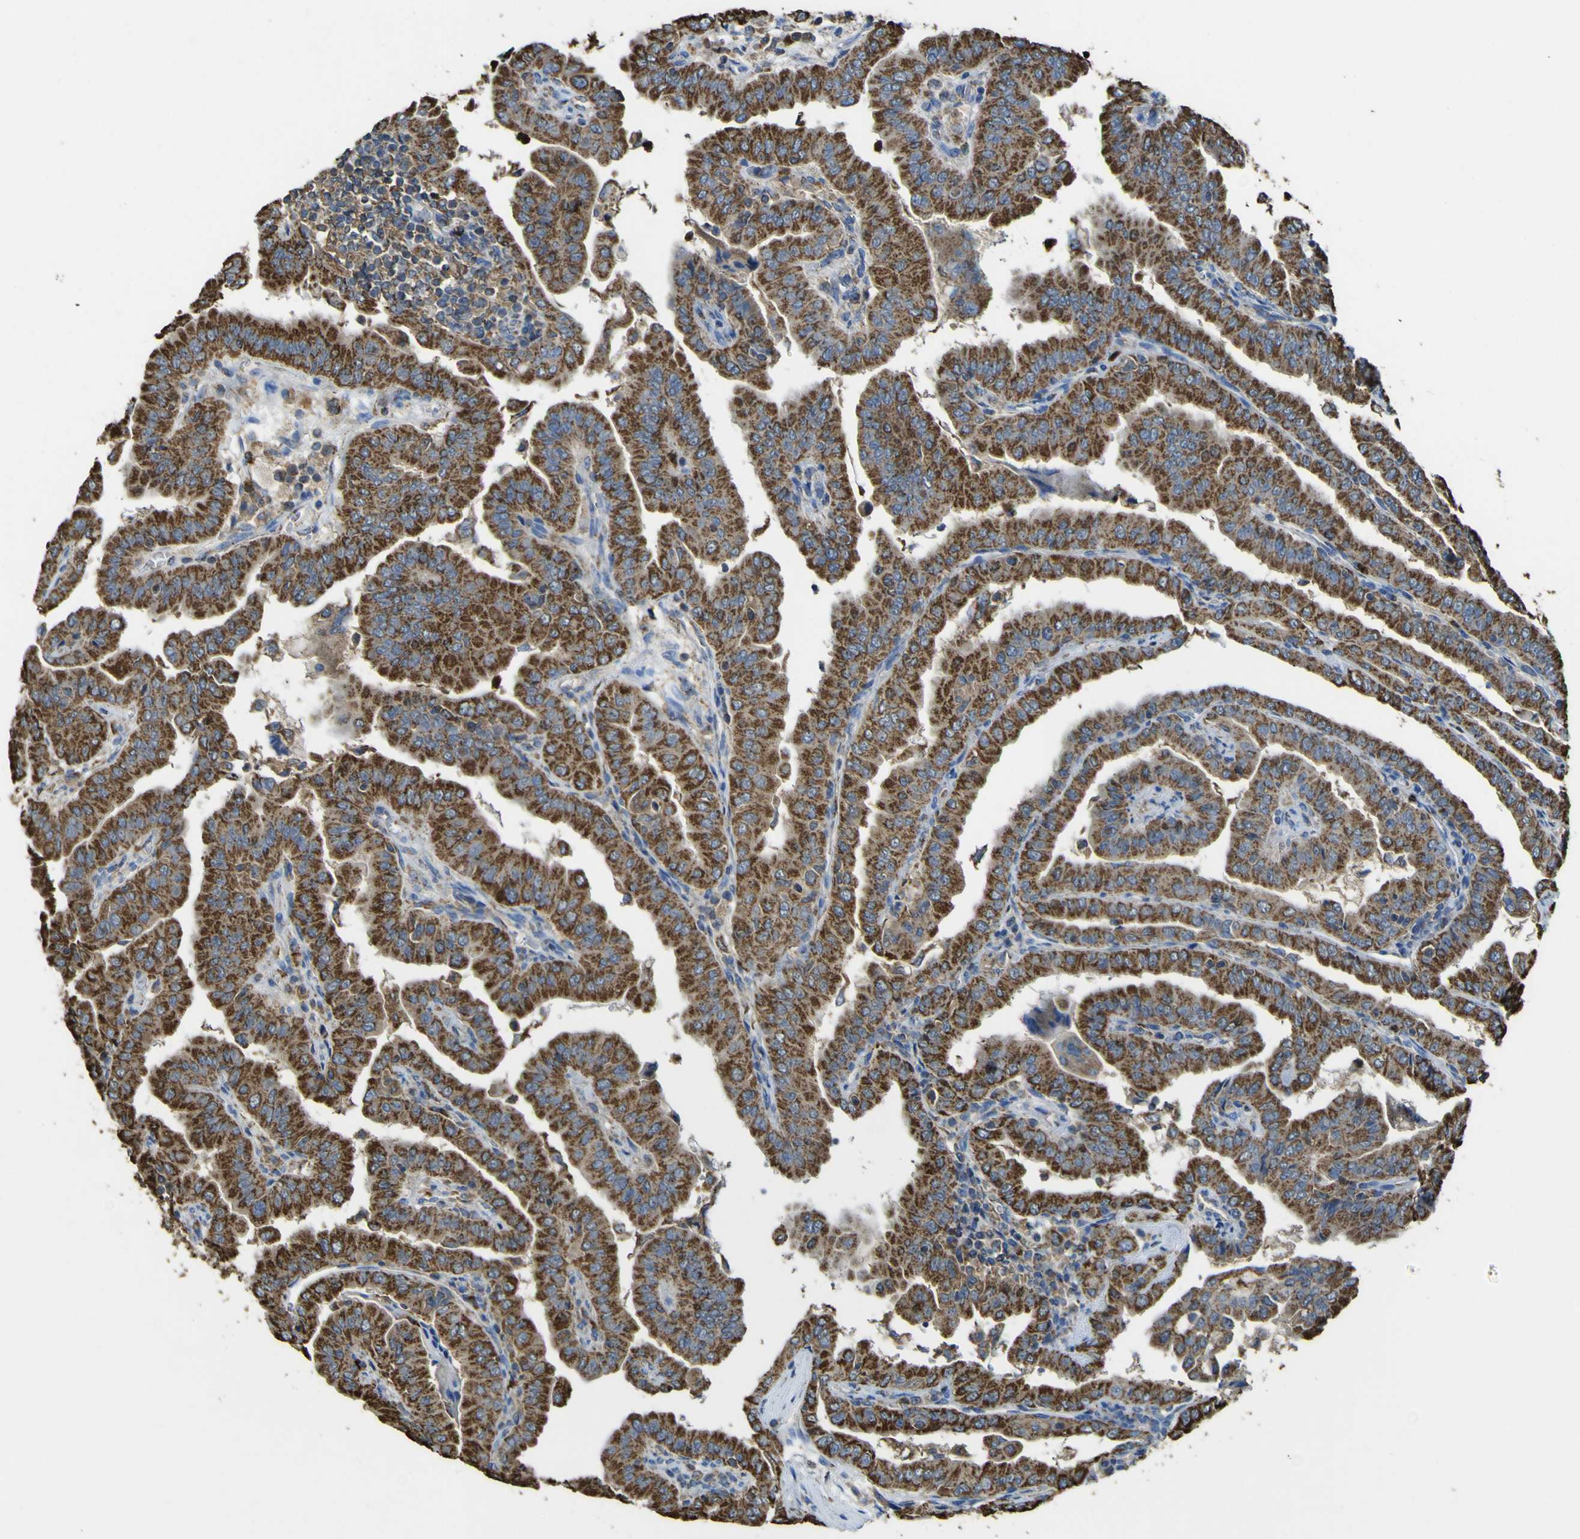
{"staining": {"intensity": "strong", "quantity": ">75%", "location": "cytoplasmic/membranous"}, "tissue": "thyroid cancer", "cell_type": "Tumor cells", "image_type": "cancer", "snomed": [{"axis": "morphology", "description": "Papillary adenocarcinoma, NOS"}, {"axis": "topography", "description": "Thyroid gland"}], "caption": "Immunohistochemistry (IHC) (DAB (3,3'-diaminobenzidine)) staining of human thyroid papillary adenocarcinoma exhibits strong cytoplasmic/membranous protein expression in approximately >75% of tumor cells.", "gene": "ACSL3", "patient": {"sex": "male", "age": 33}}